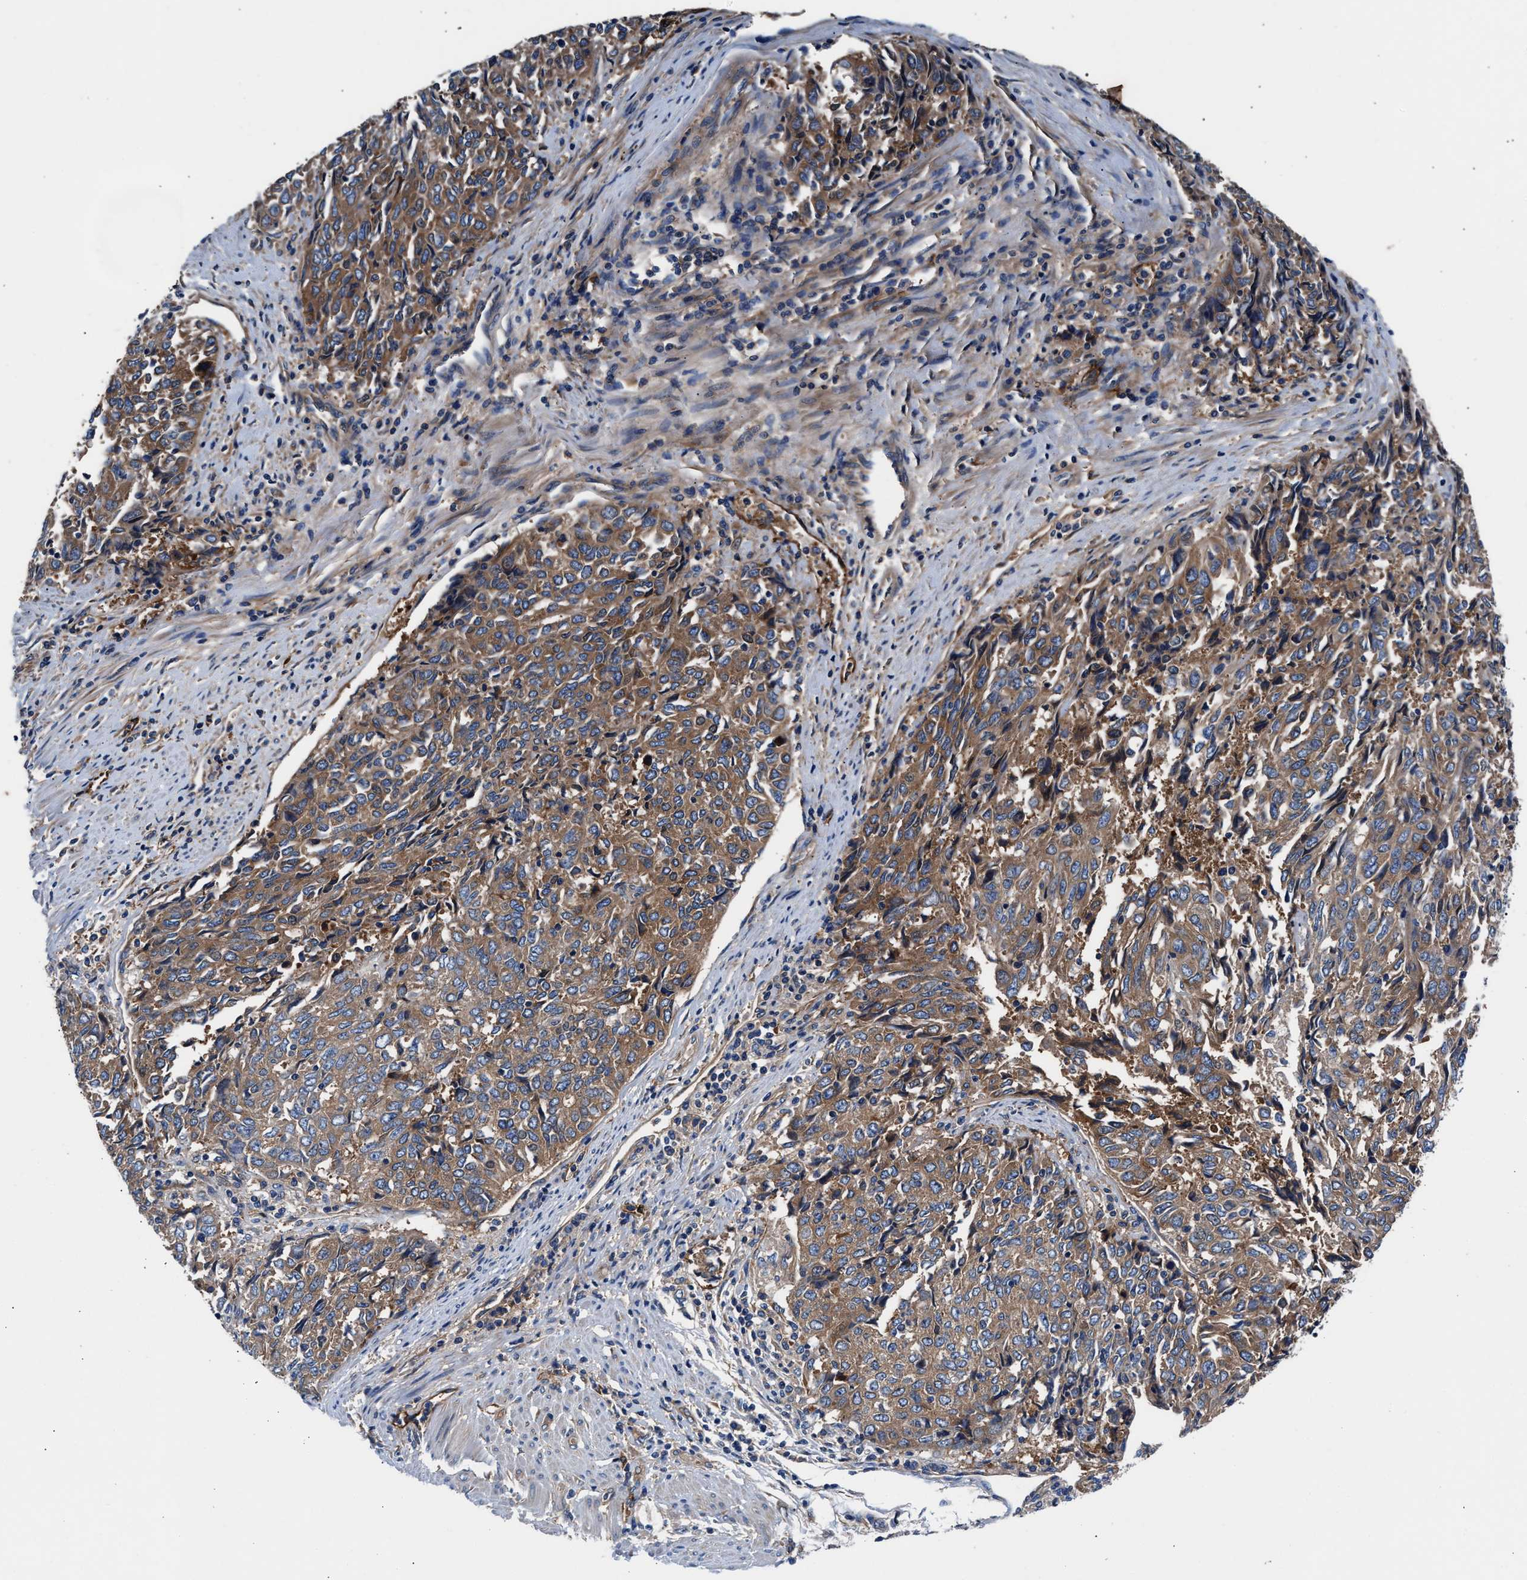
{"staining": {"intensity": "moderate", "quantity": ">75%", "location": "cytoplasmic/membranous"}, "tissue": "endometrial cancer", "cell_type": "Tumor cells", "image_type": "cancer", "snomed": [{"axis": "morphology", "description": "Adenocarcinoma, NOS"}, {"axis": "topography", "description": "Endometrium"}], "caption": "Approximately >75% of tumor cells in endometrial cancer (adenocarcinoma) exhibit moderate cytoplasmic/membranous protein positivity as visualized by brown immunohistochemical staining.", "gene": "SH3GL1", "patient": {"sex": "female", "age": 80}}